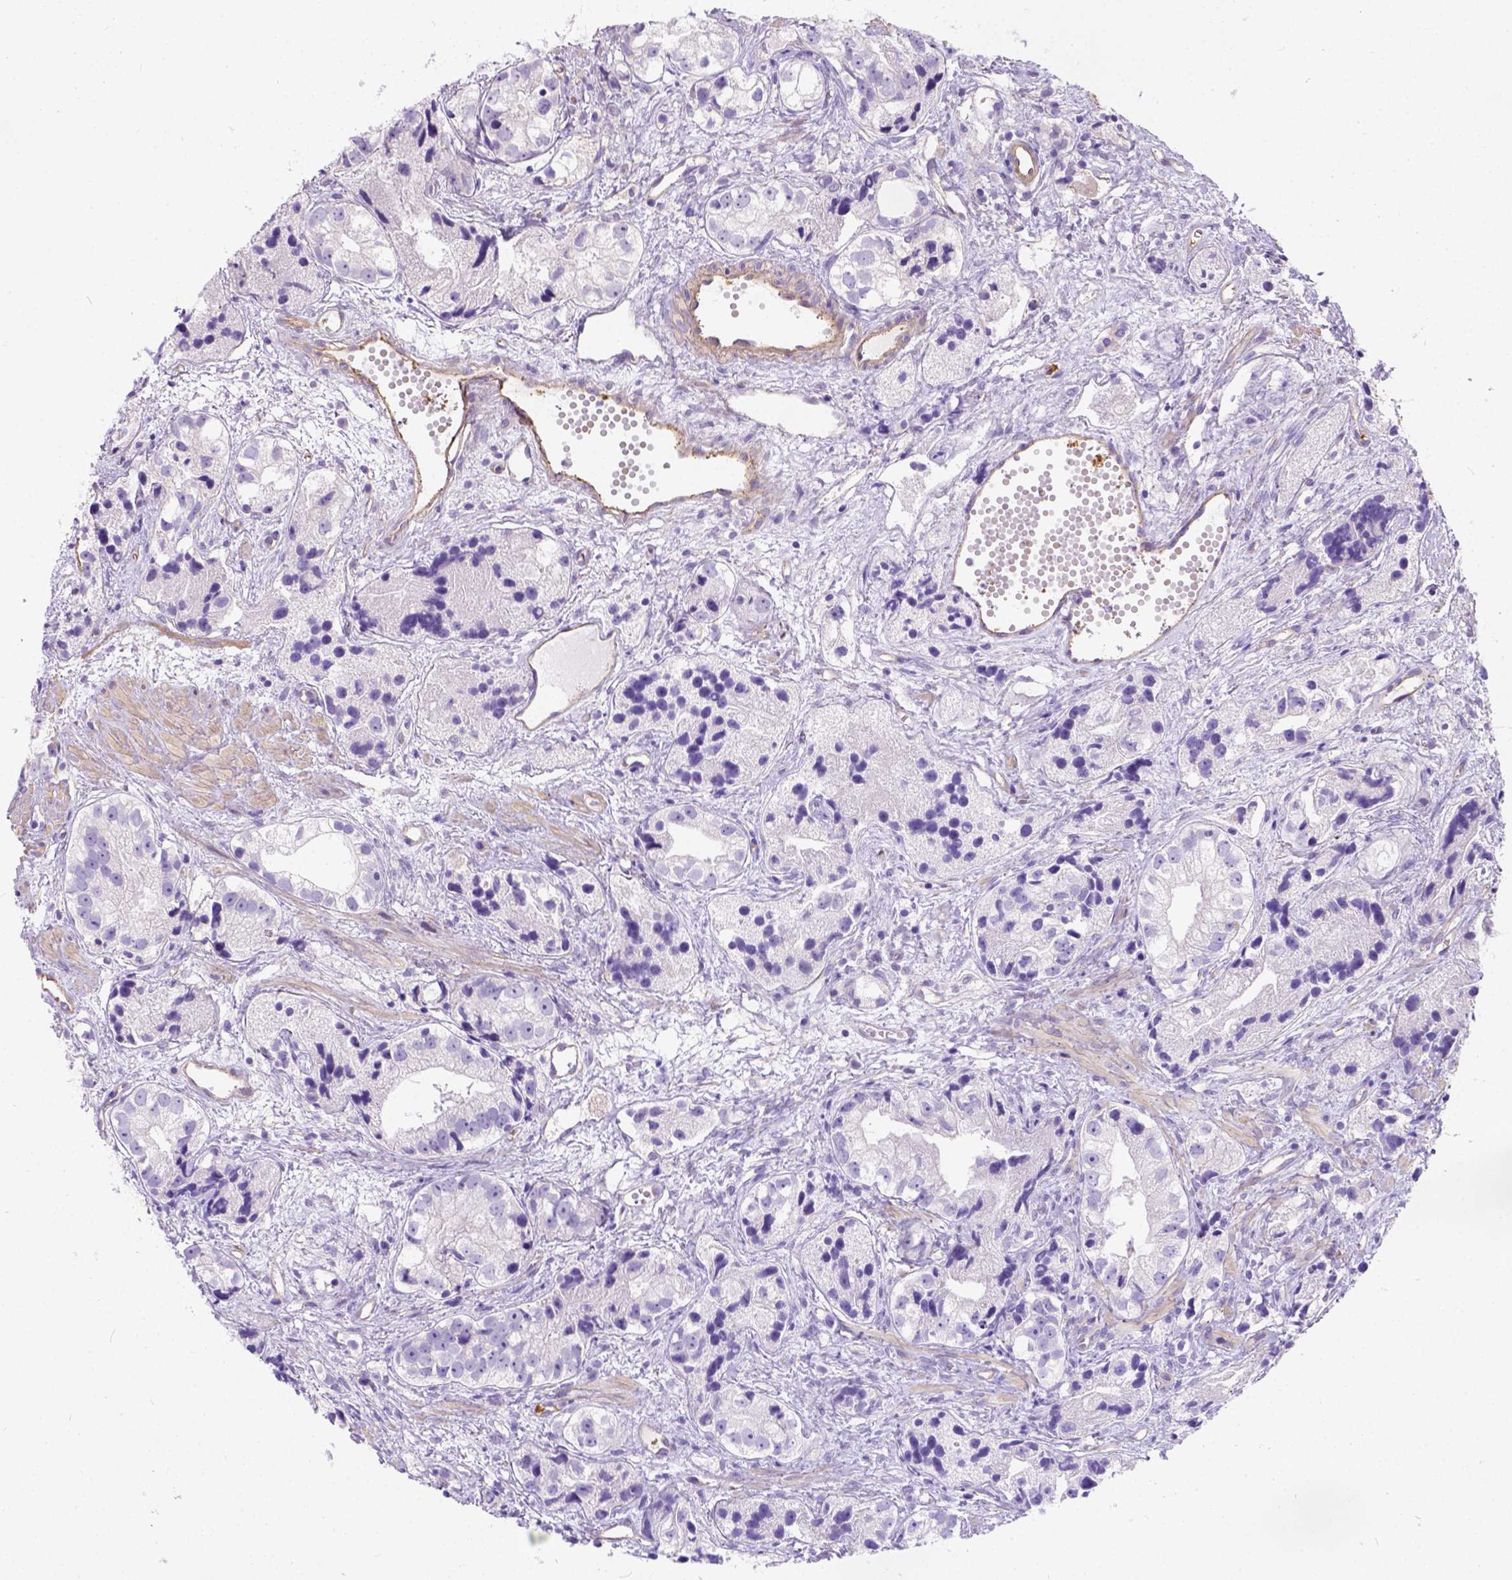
{"staining": {"intensity": "negative", "quantity": "none", "location": "none"}, "tissue": "prostate cancer", "cell_type": "Tumor cells", "image_type": "cancer", "snomed": [{"axis": "morphology", "description": "Adenocarcinoma, High grade"}, {"axis": "topography", "description": "Prostate"}], "caption": "A high-resolution image shows immunohistochemistry (IHC) staining of high-grade adenocarcinoma (prostate), which demonstrates no significant expression in tumor cells.", "gene": "PHF7", "patient": {"sex": "male", "age": 68}}